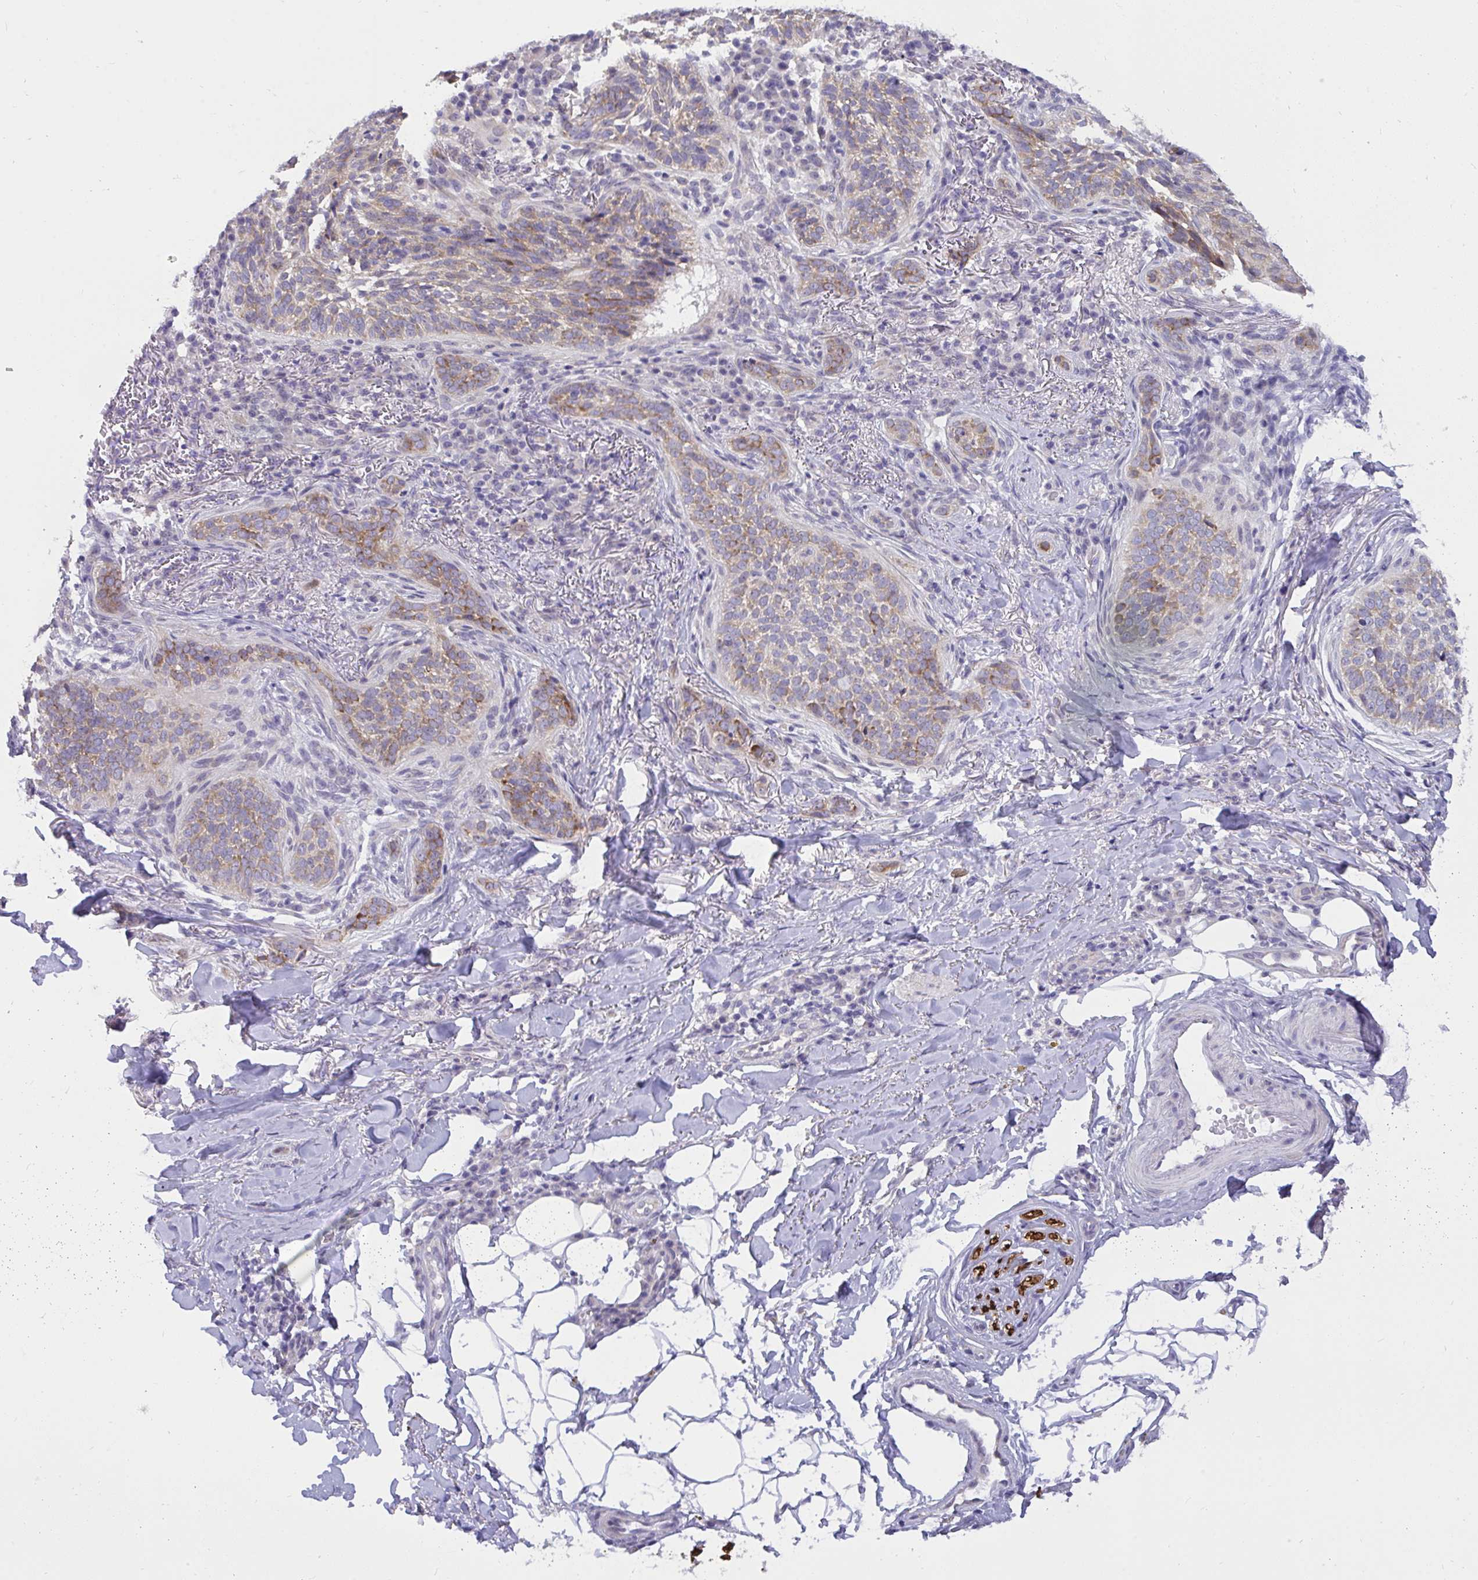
{"staining": {"intensity": "moderate", "quantity": "25%-75%", "location": "cytoplasmic/membranous"}, "tissue": "skin cancer", "cell_type": "Tumor cells", "image_type": "cancer", "snomed": [{"axis": "morphology", "description": "Basal cell carcinoma"}, {"axis": "topography", "description": "Skin"}, {"axis": "topography", "description": "Skin of head"}], "caption": "A photomicrograph of skin basal cell carcinoma stained for a protein shows moderate cytoplasmic/membranous brown staining in tumor cells.", "gene": "VGLL3", "patient": {"sex": "male", "age": 62}}